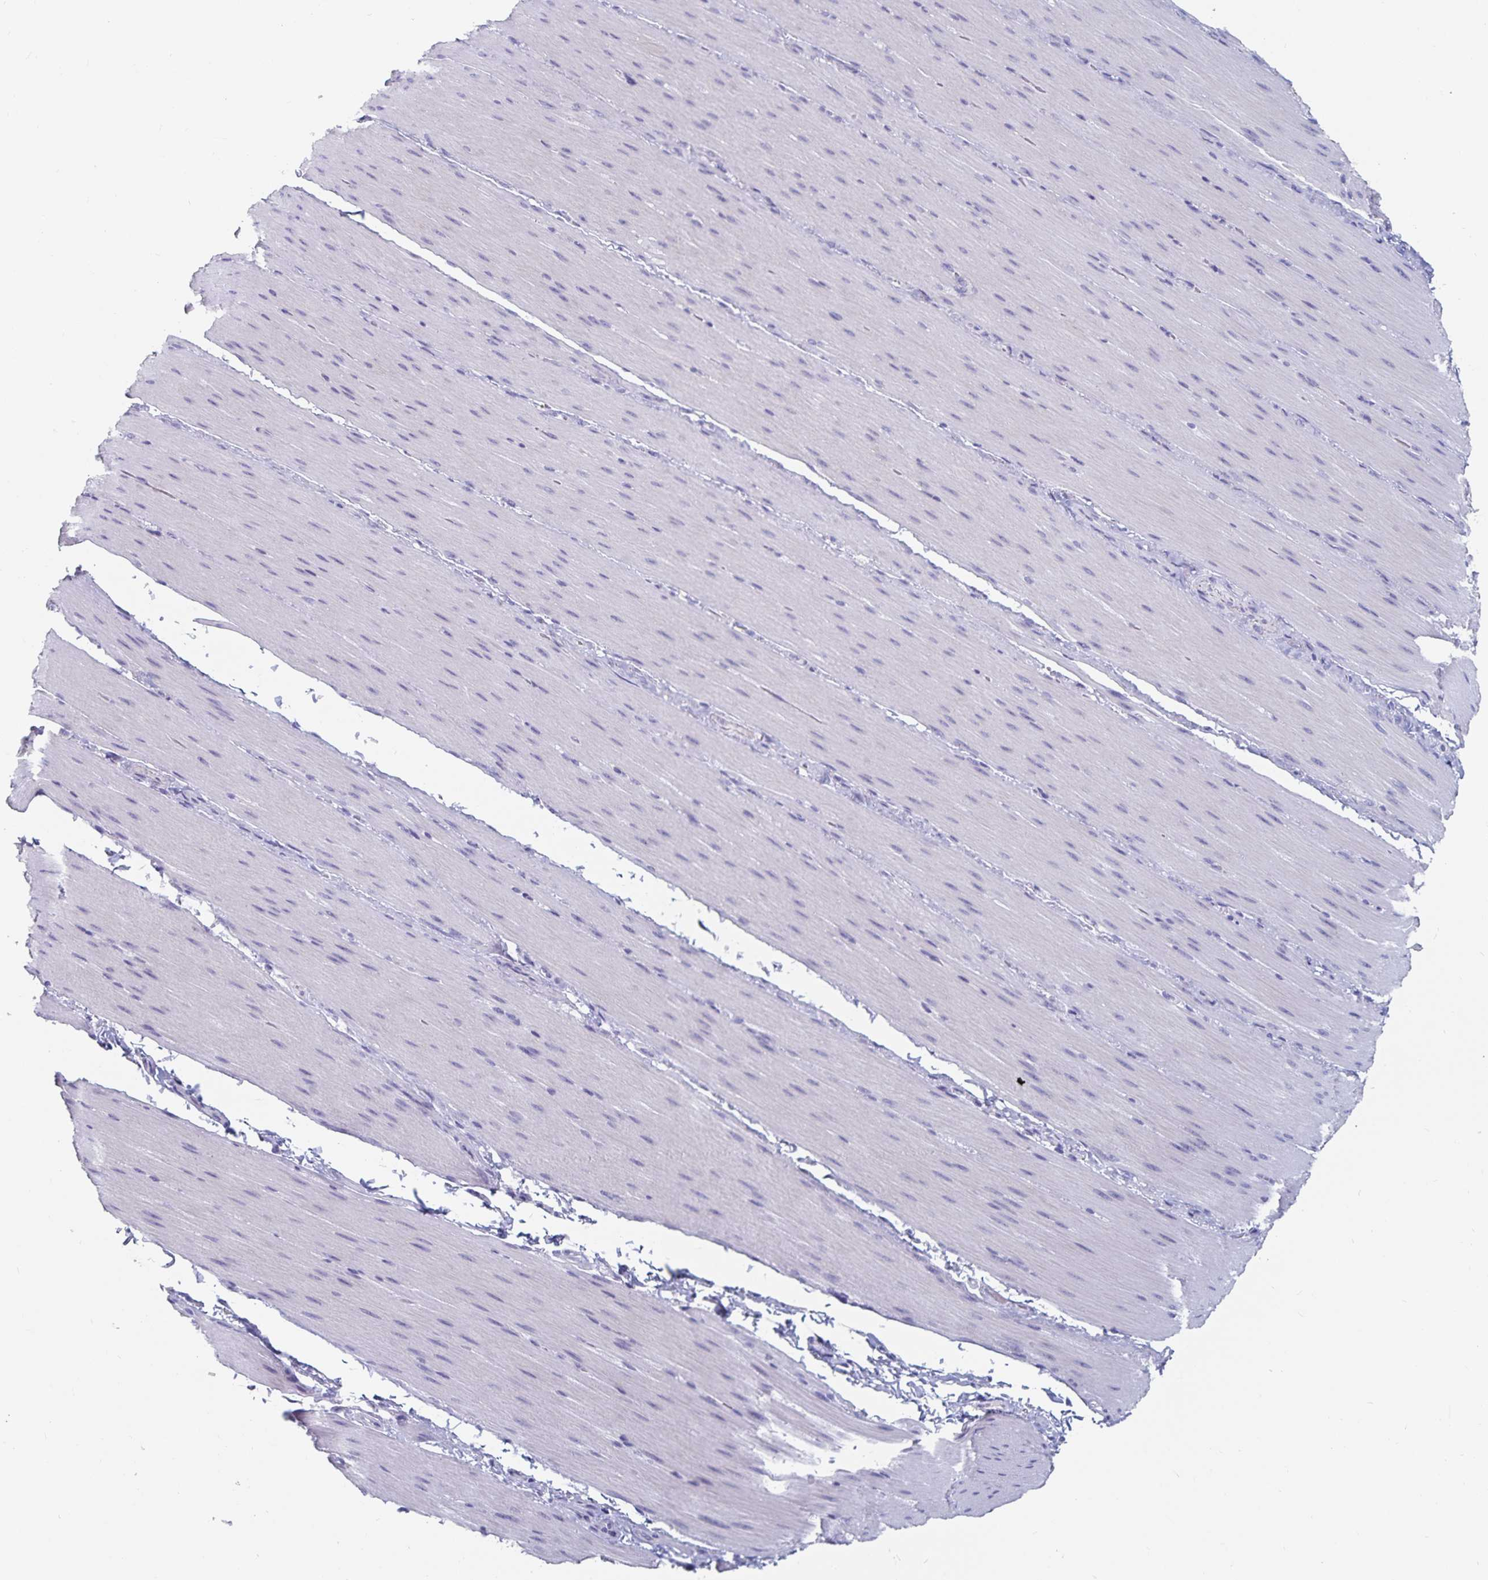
{"staining": {"intensity": "negative", "quantity": "none", "location": "none"}, "tissue": "smooth muscle", "cell_type": "Smooth muscle cells", "image_type": "normal", "snomed": [{"axis": "morphology", "description": "Normal tissue, NOS"}, {"axis": "topography", "description": "Smooth muscle"}, {"axis": "topography", "description": "Colon"}], "caption": "Unremarkable smooth muscle was stained to show a protein in brown. There is no significant positivity in smooth muscle cells. (Stains: DAB (3,3'-diaminobenzidine) immunohistochemistry (IHC) with hematoxylin counter stain, Microscopy: brightfield microscopy at high magnification).", "gene": "CFAP69", "patient": {"sex": "male", "age": 73}}